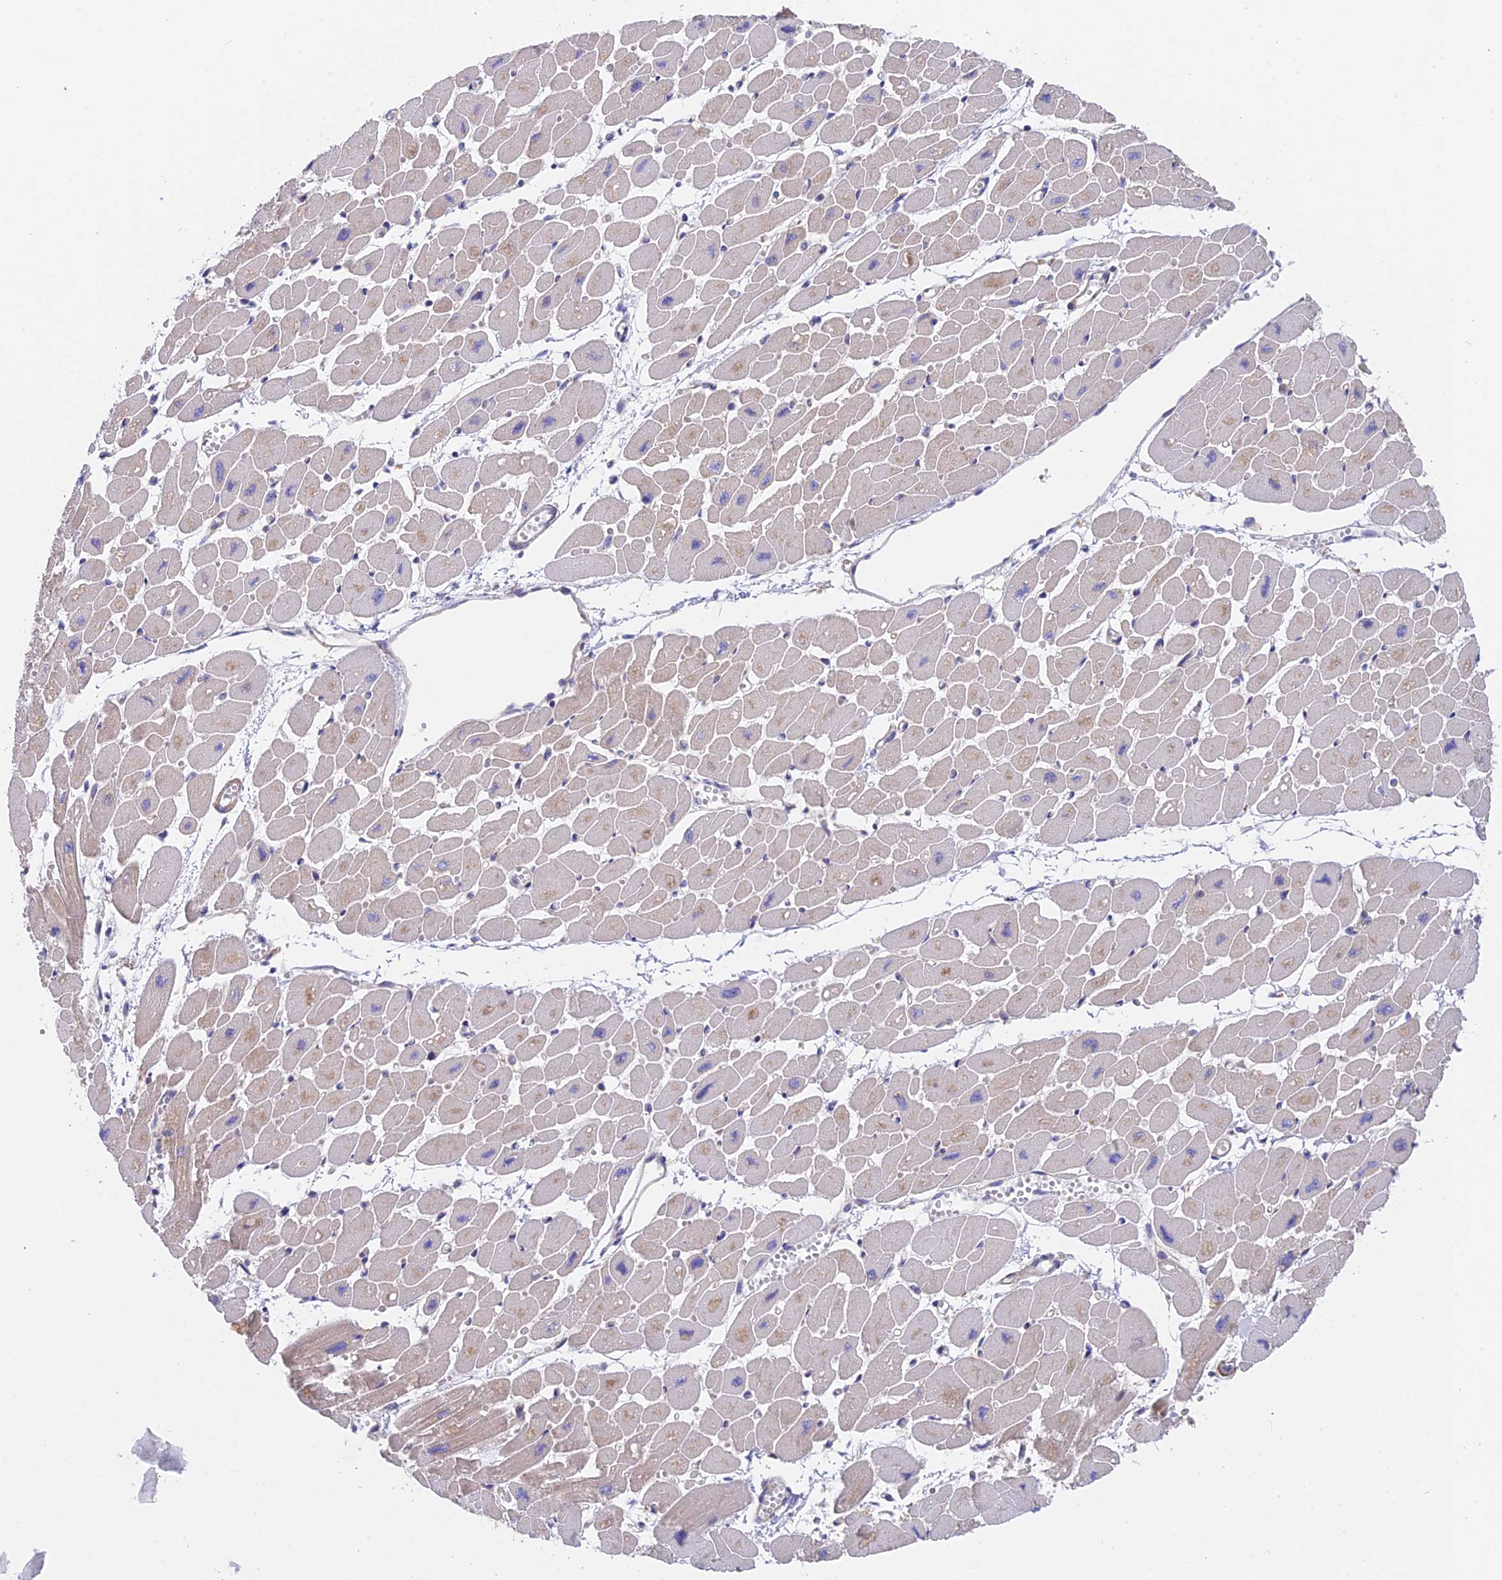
{"staining": {"intensity": "moderate", "quantity": "<25%", "location": "cytoplasmic/membranous"}, "tissue": "heart muscle", "cell_type": "Cardiomyocytes", "image_type": "normal", "snomed": [{"axis": "morphology", "description": "Normal tissue, NOS"}, {"axis": "topography", "description": "Heart"}], "caption": "Immunohistochemical staining of benign human heart muscle shows moderate cytoplasmic/membranous protein expression in about <25% of cardiomyocytes.", "gene": "TBC1D20", "patient": {"sex": "female", "age": 54}}